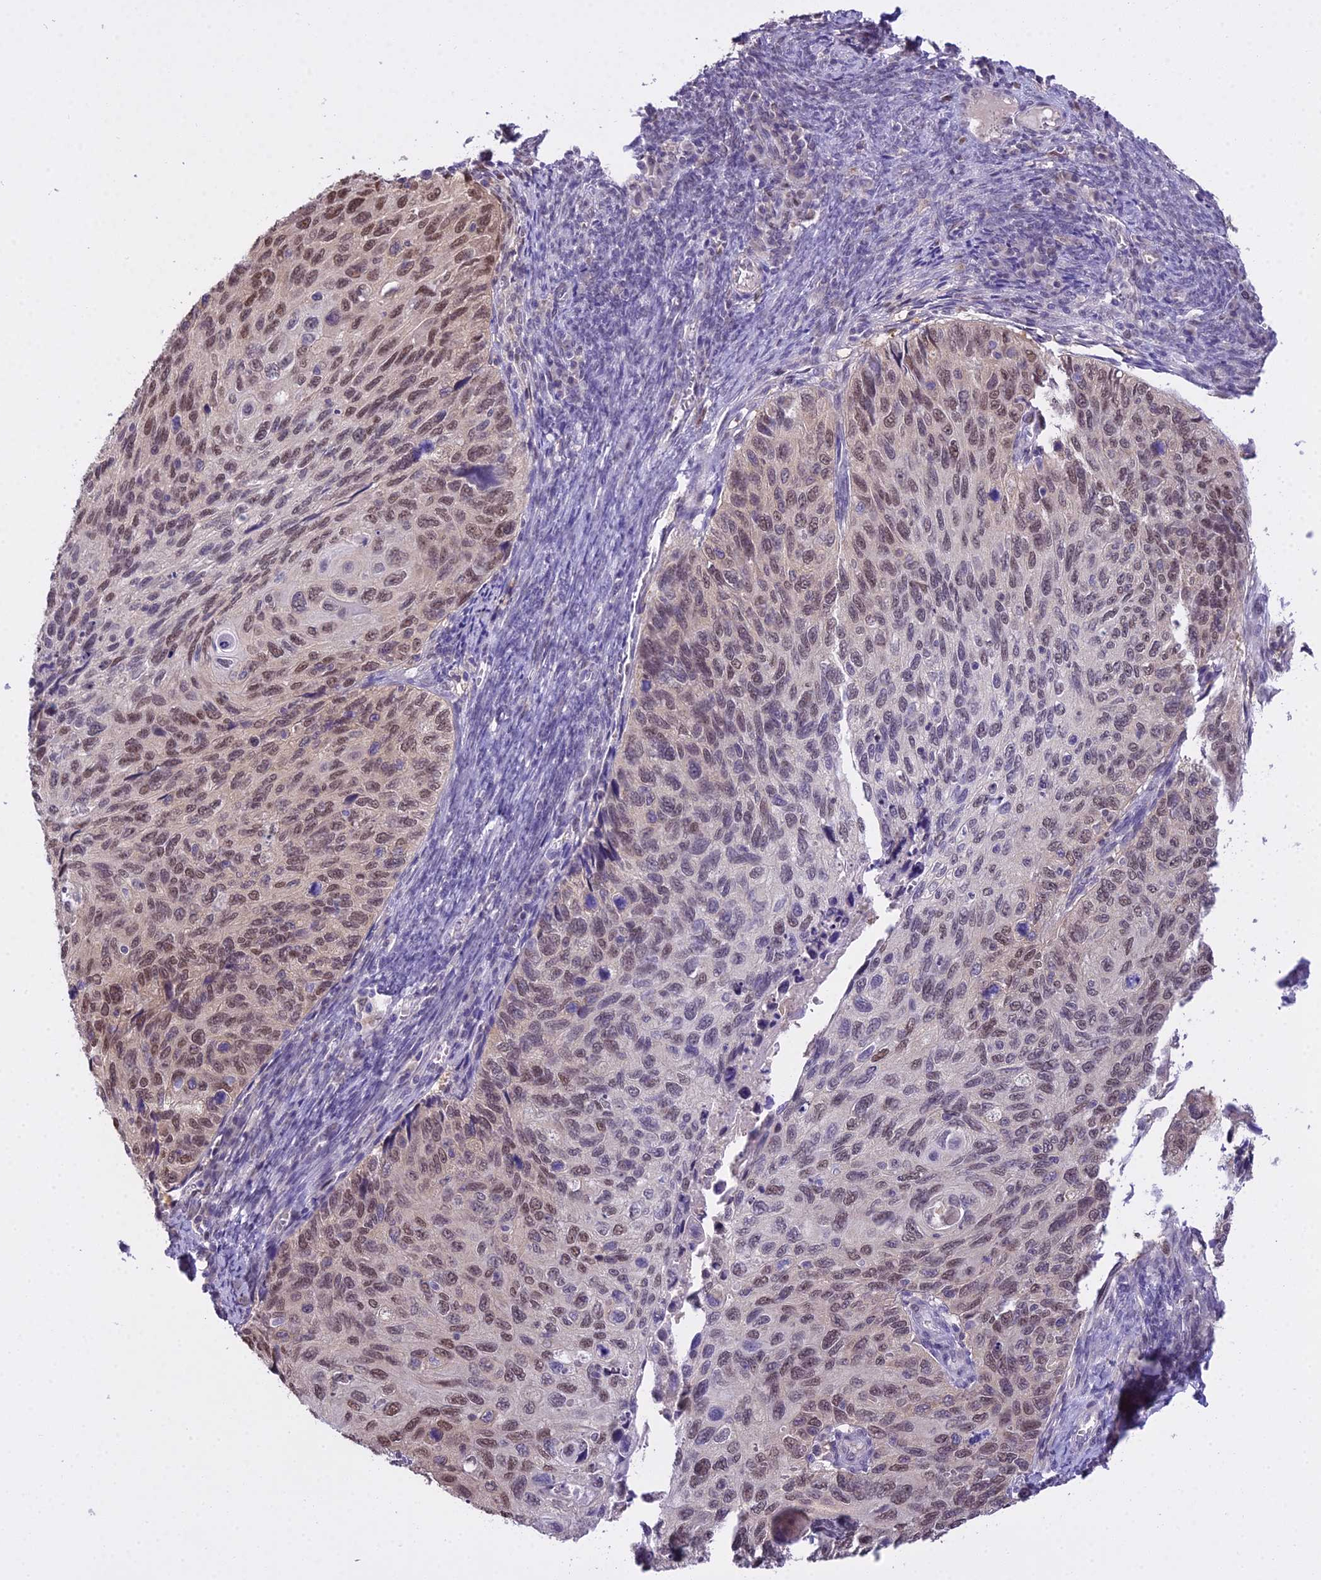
{"staining": {"intensity": "moderate", "quantity": ">75%", "location": "nuclear"}, "tissue": "cervical cancer", "cell_type": "Tumor cells", "image_type": "cancer", "snomed": [{"axis": "morphology", "description": "Squamous cell carcinoma, NOS"}, {"axis": "topography", "description": "Cervix"}], "caption": "Approximately >75% of tumor cells in human cervical squamous cell carcinoma exhibit moderate nuclear protein expression as visualized by brown immunohistochemical staining.", "gene": "MAT2A", "patient": {"sex": "female", "age": 70}}